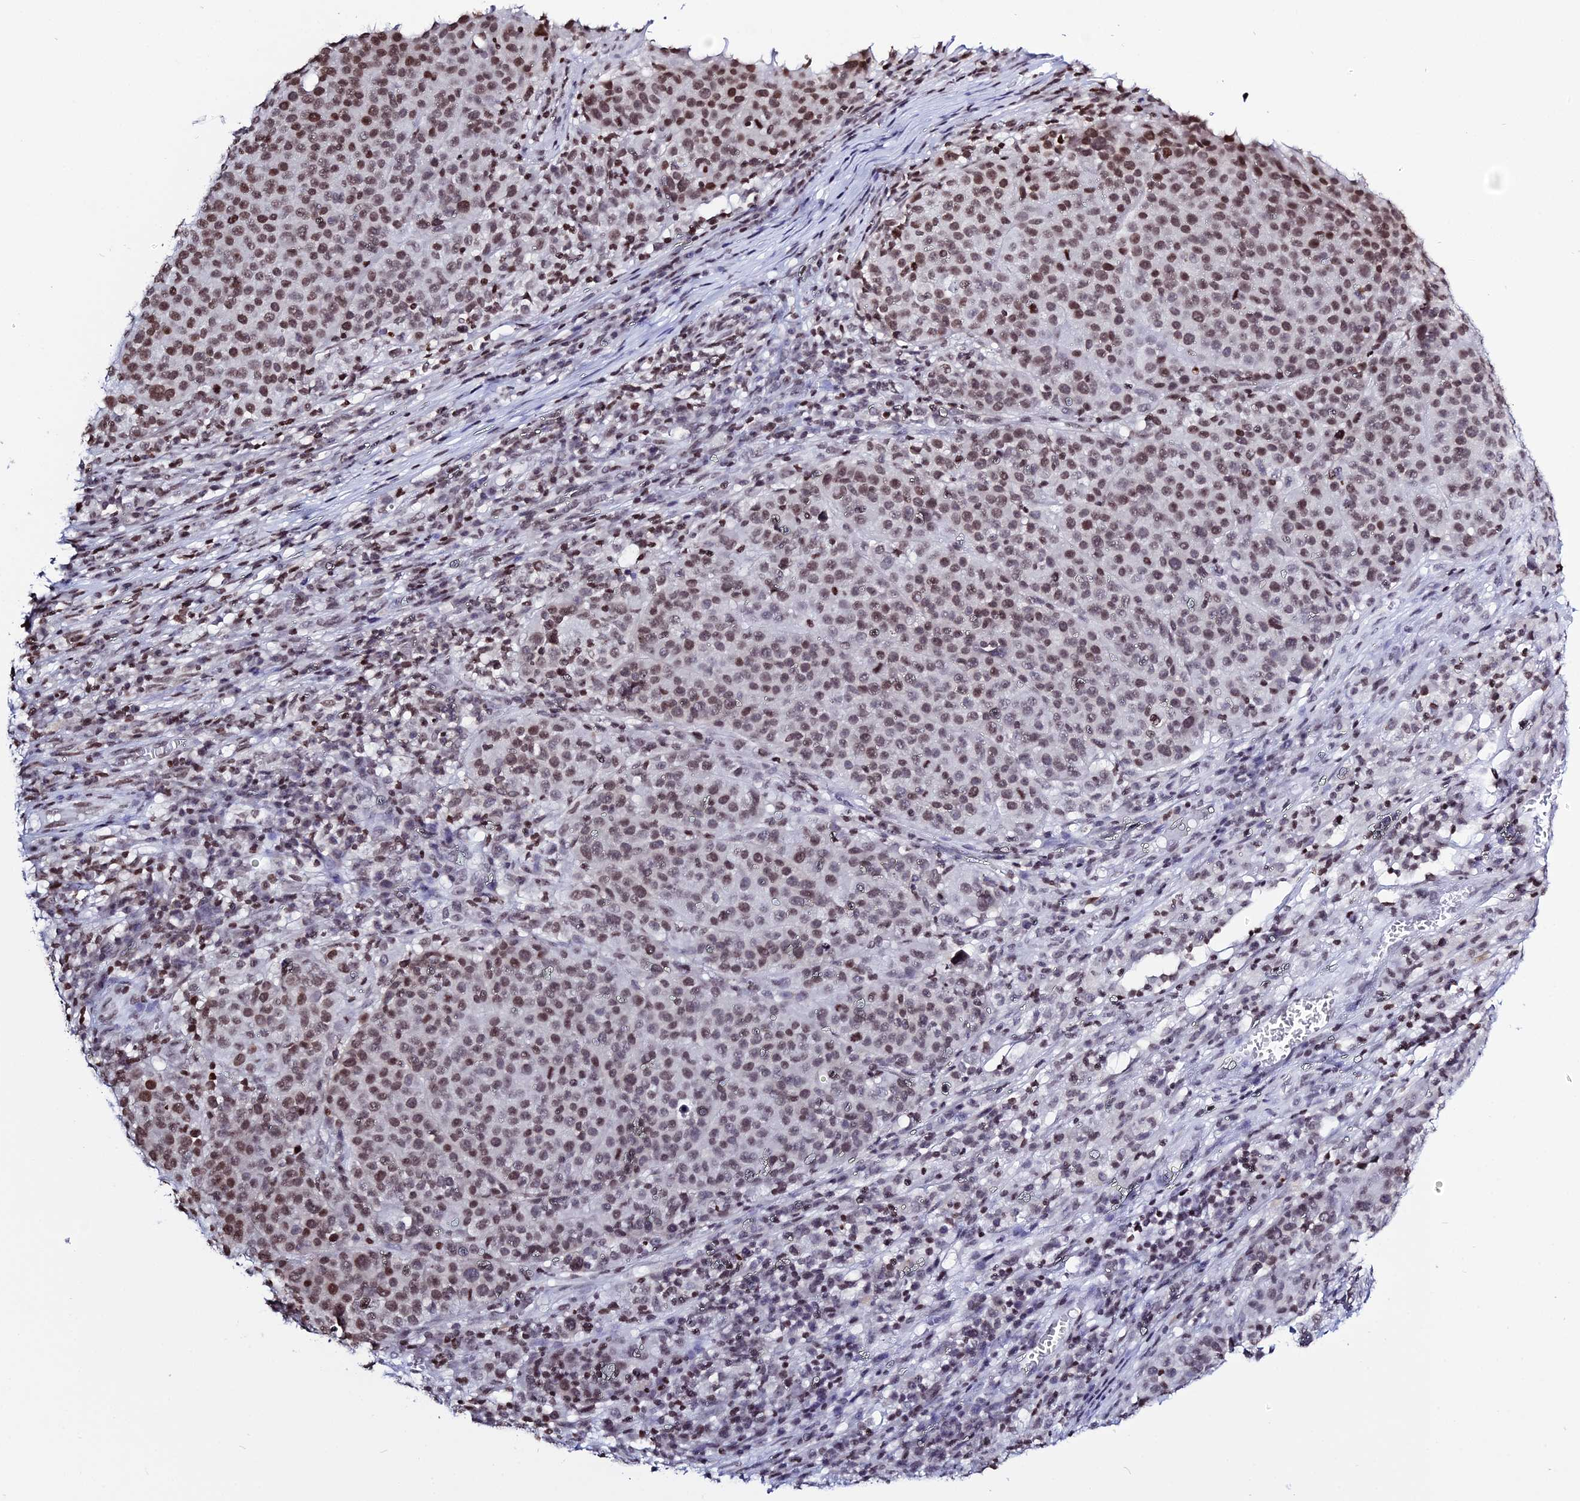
{"staining": {"intensity": "moderate", "quantity": ">75%", "location": "nuclear"}, "tissue": "melanoma", "cell_type": "Tumor cells", "image_type": "cancer", "snomed": [{"axis": "morphology", "description": "Malignant melanoma, Metastatic site"}, {"axis": "topography", "description": "Lymph node"}], "caption": "The photomicrograph displays a brown stain indicating the presence of a protein in the nuclear of tumor cells in melanoma.", "gene": "MACROH2A2", "patient": {"sex": "male", "age": 44}}